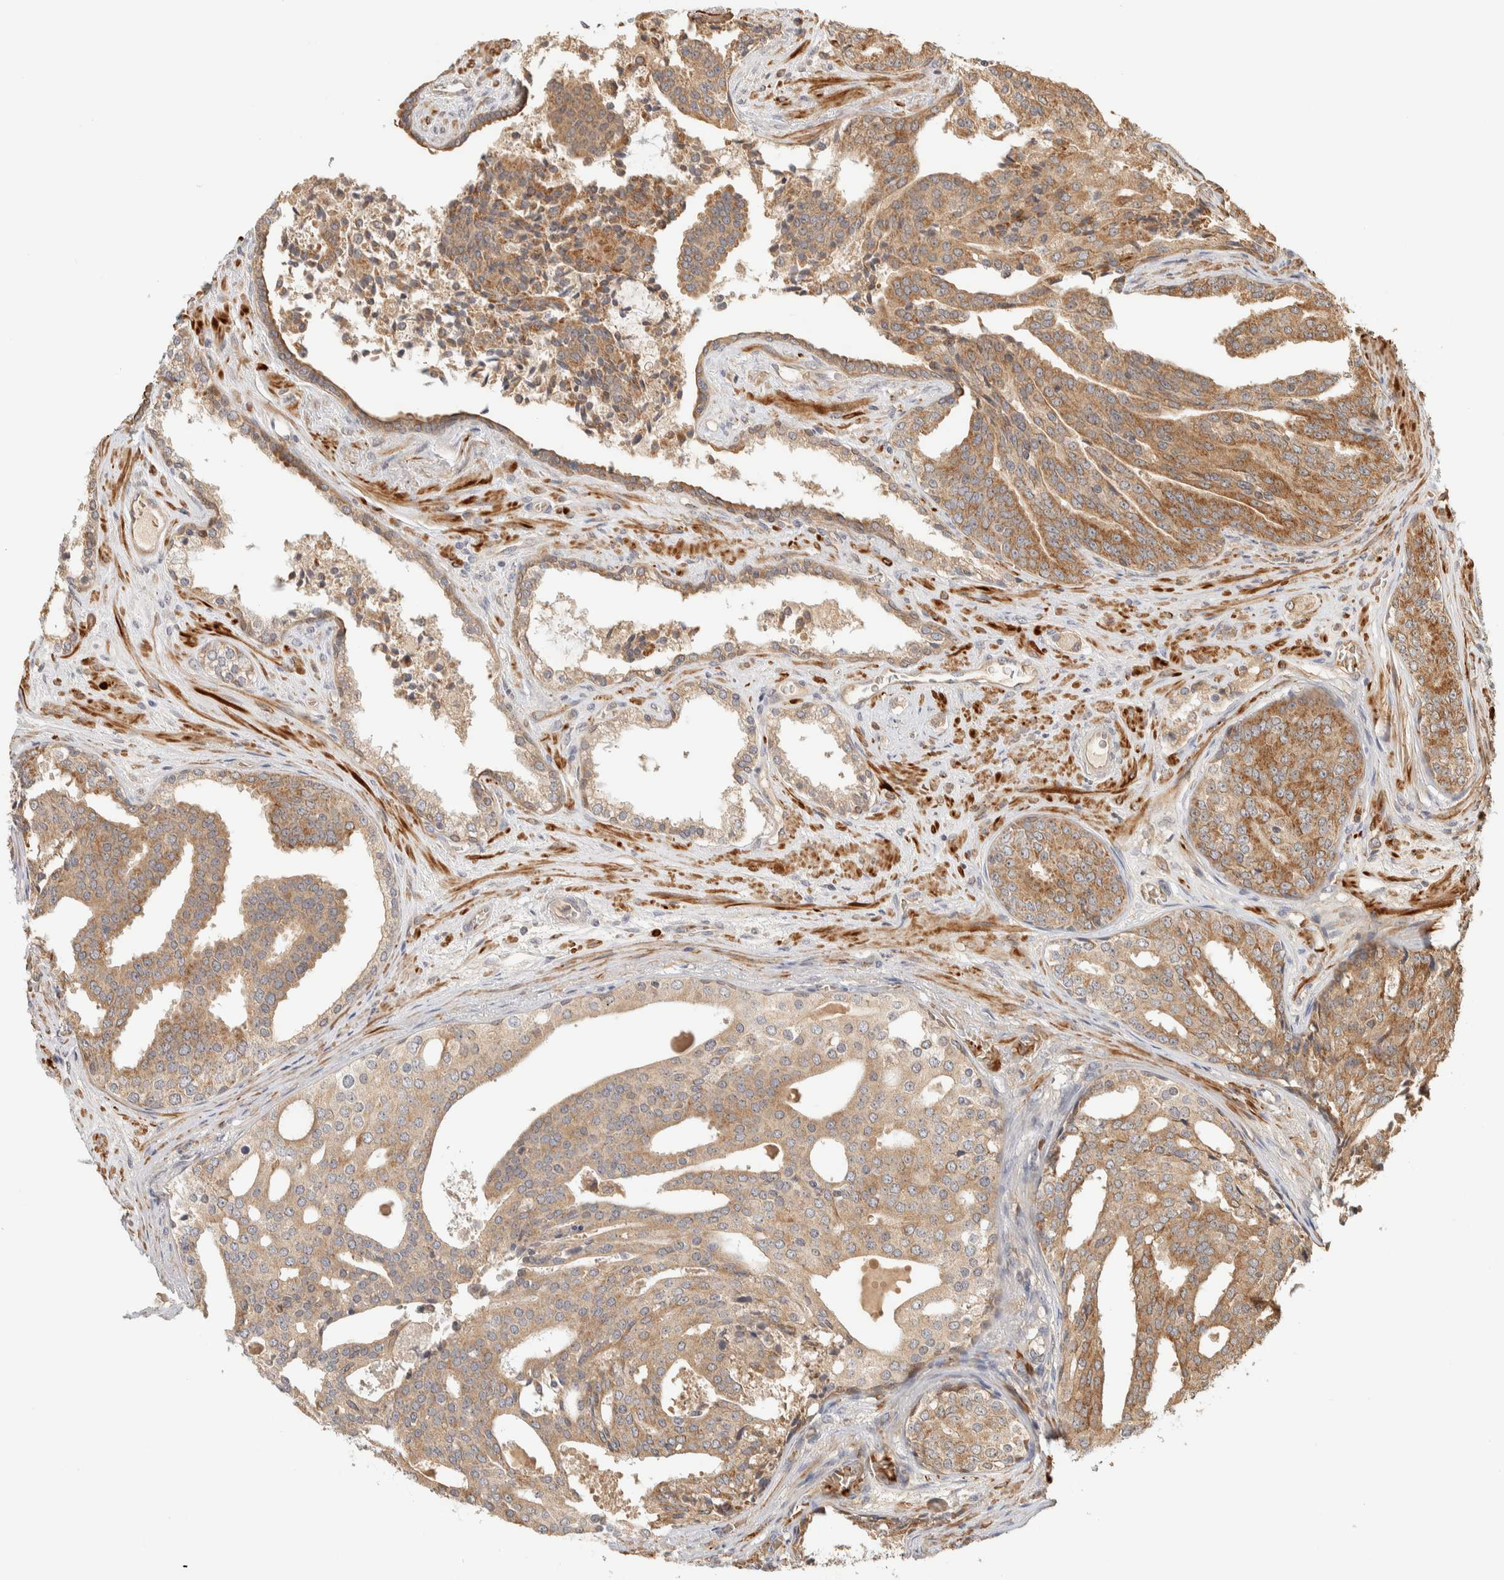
{"staining": {"intensity": "moderate", "quantity": ">75%", "location": "cytoplasmic/membranous"}, "tissue": "prostate cancer", "cell_type": "Tumor cells", "image_type": "cancer", "snomed": [{"axis": "morphology", "description": "Adenocarcinoma, High grade"}, {"axis": "topography", "description": "Prostate"}], "caption": "Prostate cancer stained with a brown dye reveals moderate cytoplasmic/membranous positive expression in approximately >75% of tumor cells.", "gene": "TTI2", "patient": {"sex": "male", "age": 71}}